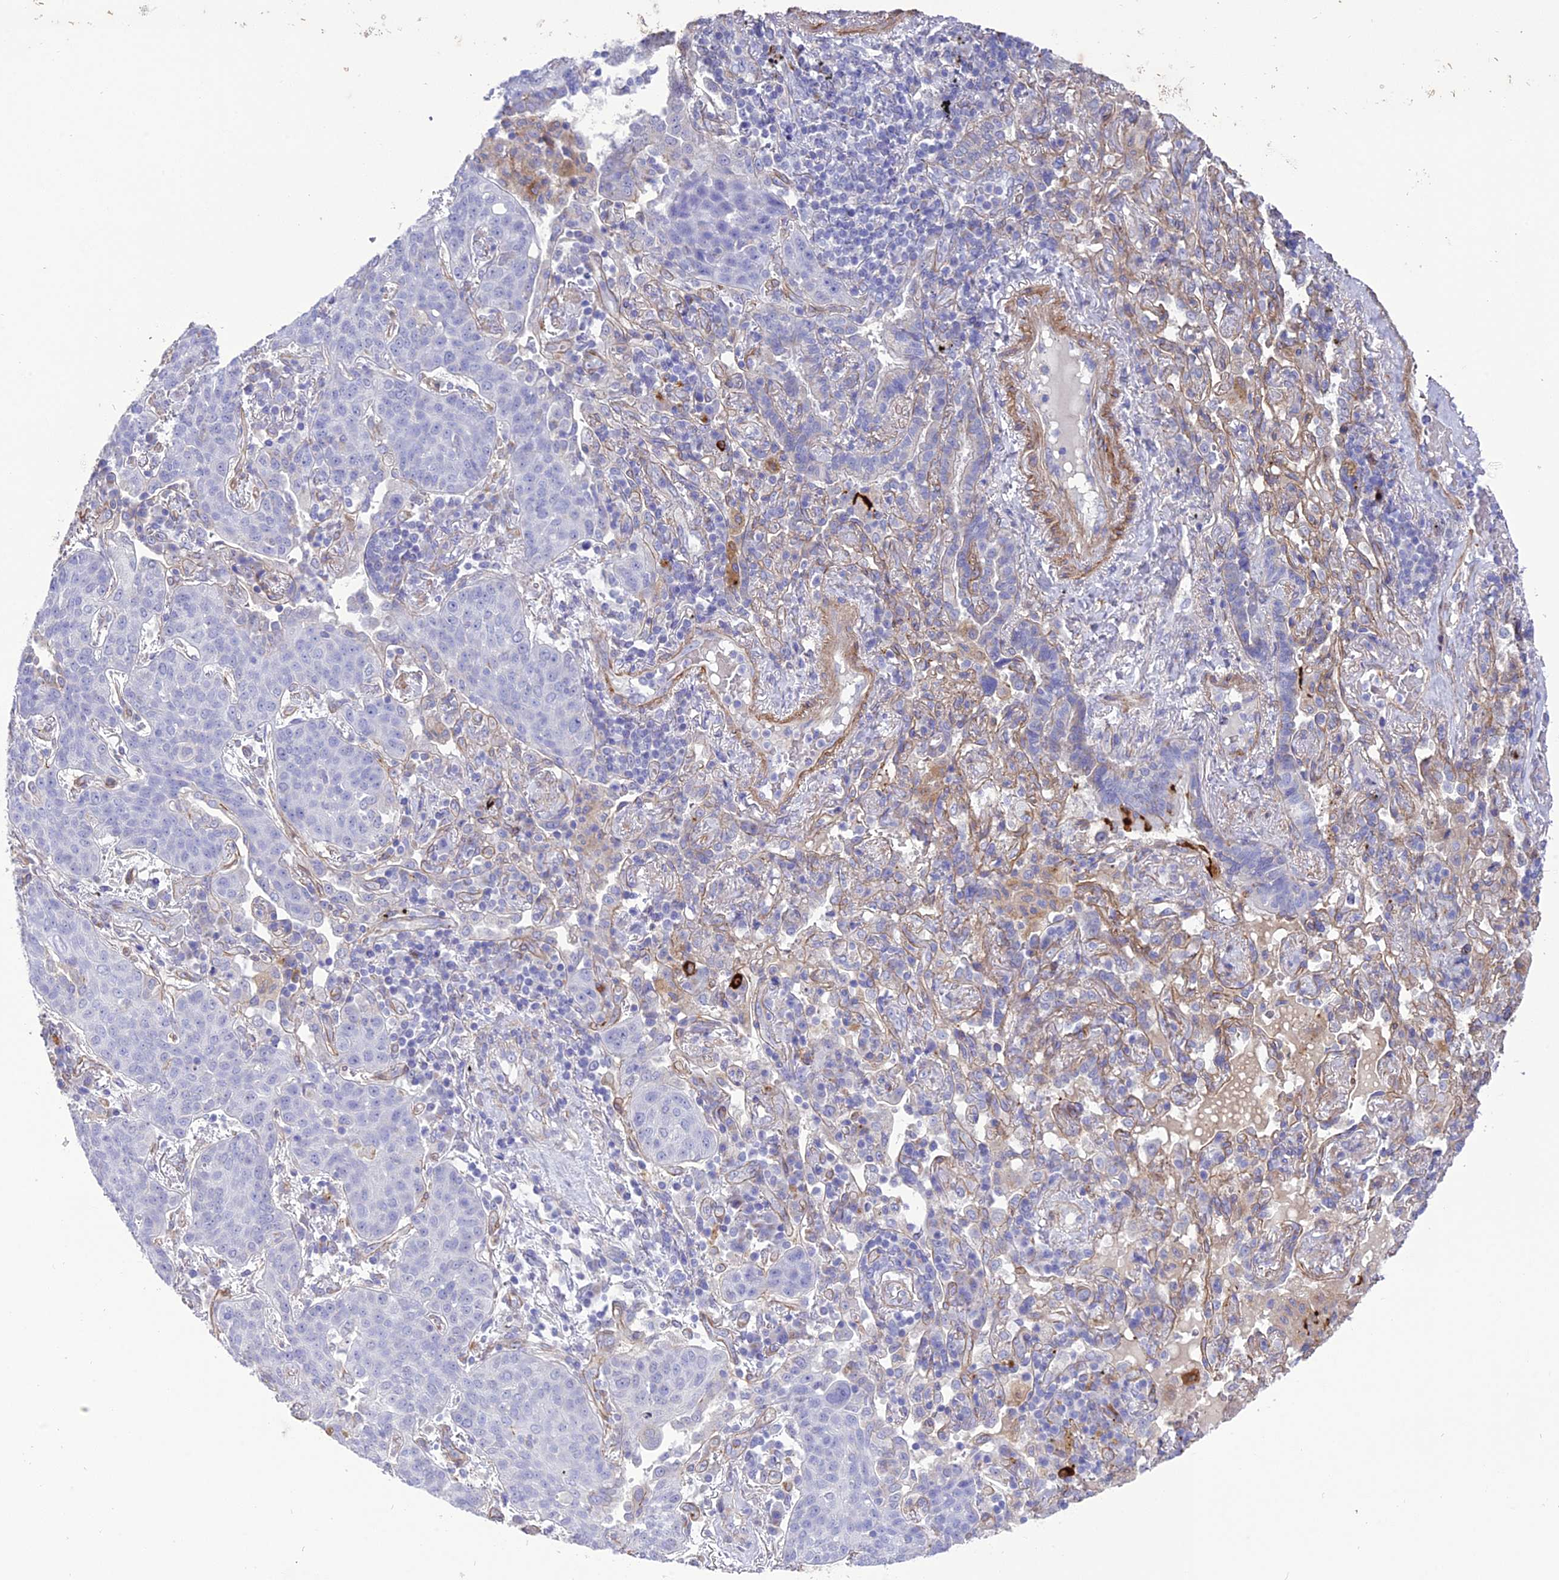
{"staining": {"intensity": "negative", "quantity": "none", "location": "none"}, "tissue": "lung cancer", "cell_type": "Tumor cells", "image_type": "cancer", "snomed": [{"axis": "morphology", "description": "Squamous cell carcinoma, NOS"}, {"axis": "topography", "description": "Lung"}], "caption": "The immunohistochemistry (IHC) histopathology image has no significant staining in tumor cells of lung cancer tissue. (Brightfield microscopy of DAB (3,3'-diaminobenzidine) IHC at high magnification).", "gene": "TNS1", "patient": {"sex": "female", "age": 70}}